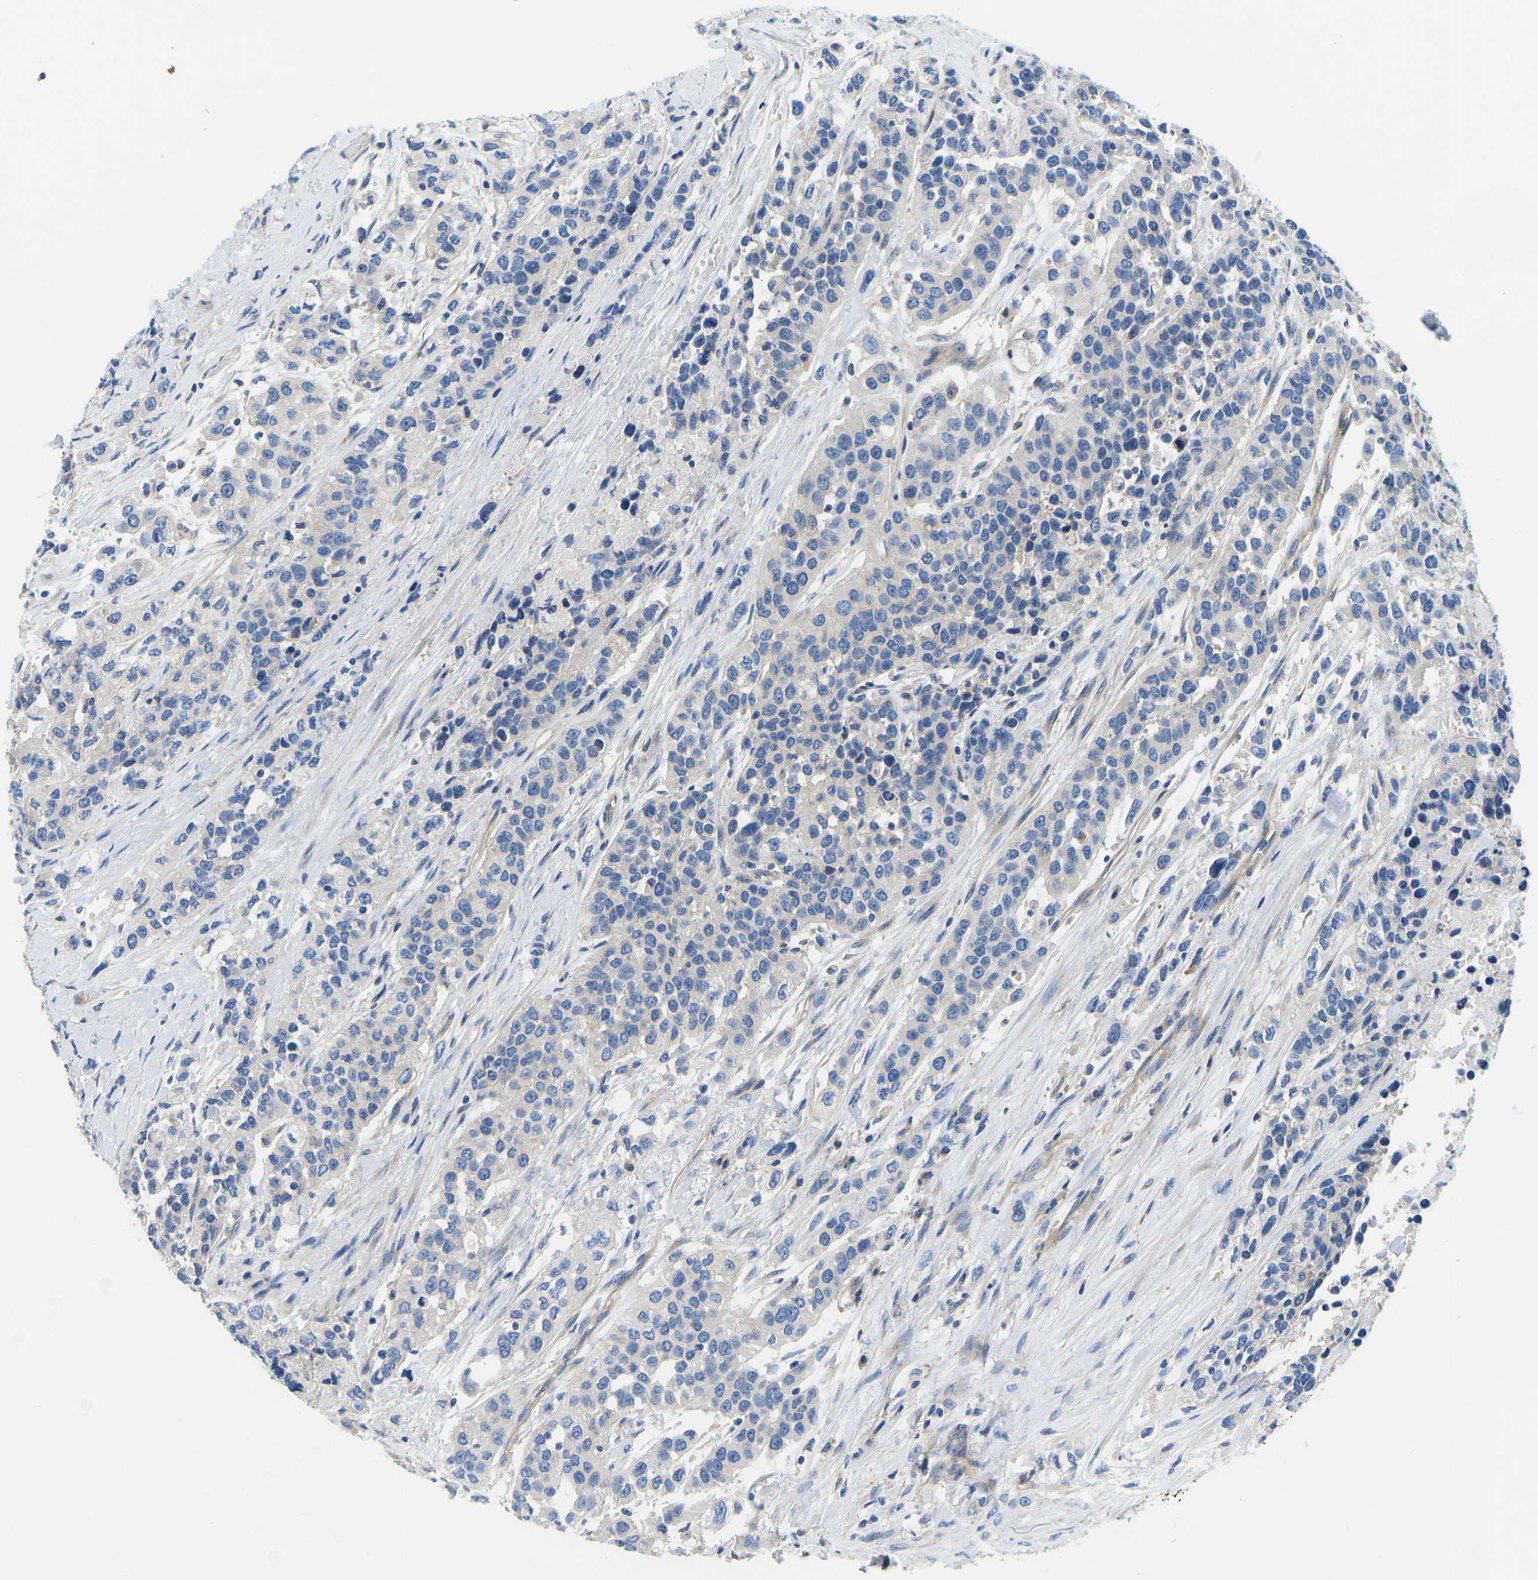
{"staining": {"intensity": "negative", "quantity": "none", "location": "none"}, "tissue": "urothelial cancer", "cell_type": "Tumor cells", "image_type": "cancer", "snomed": [{"axis": "morphology", "description": "Urothelial carcinoma, High grade"}, {"axis": "topography", "description": "Urinary bladder"}], "caption": "IHC of human high-grade urothelial carcinoma reveals no staining in tumor cells.", "gene": "CHAD", "patient": {"sex": "female", "age": 80}}